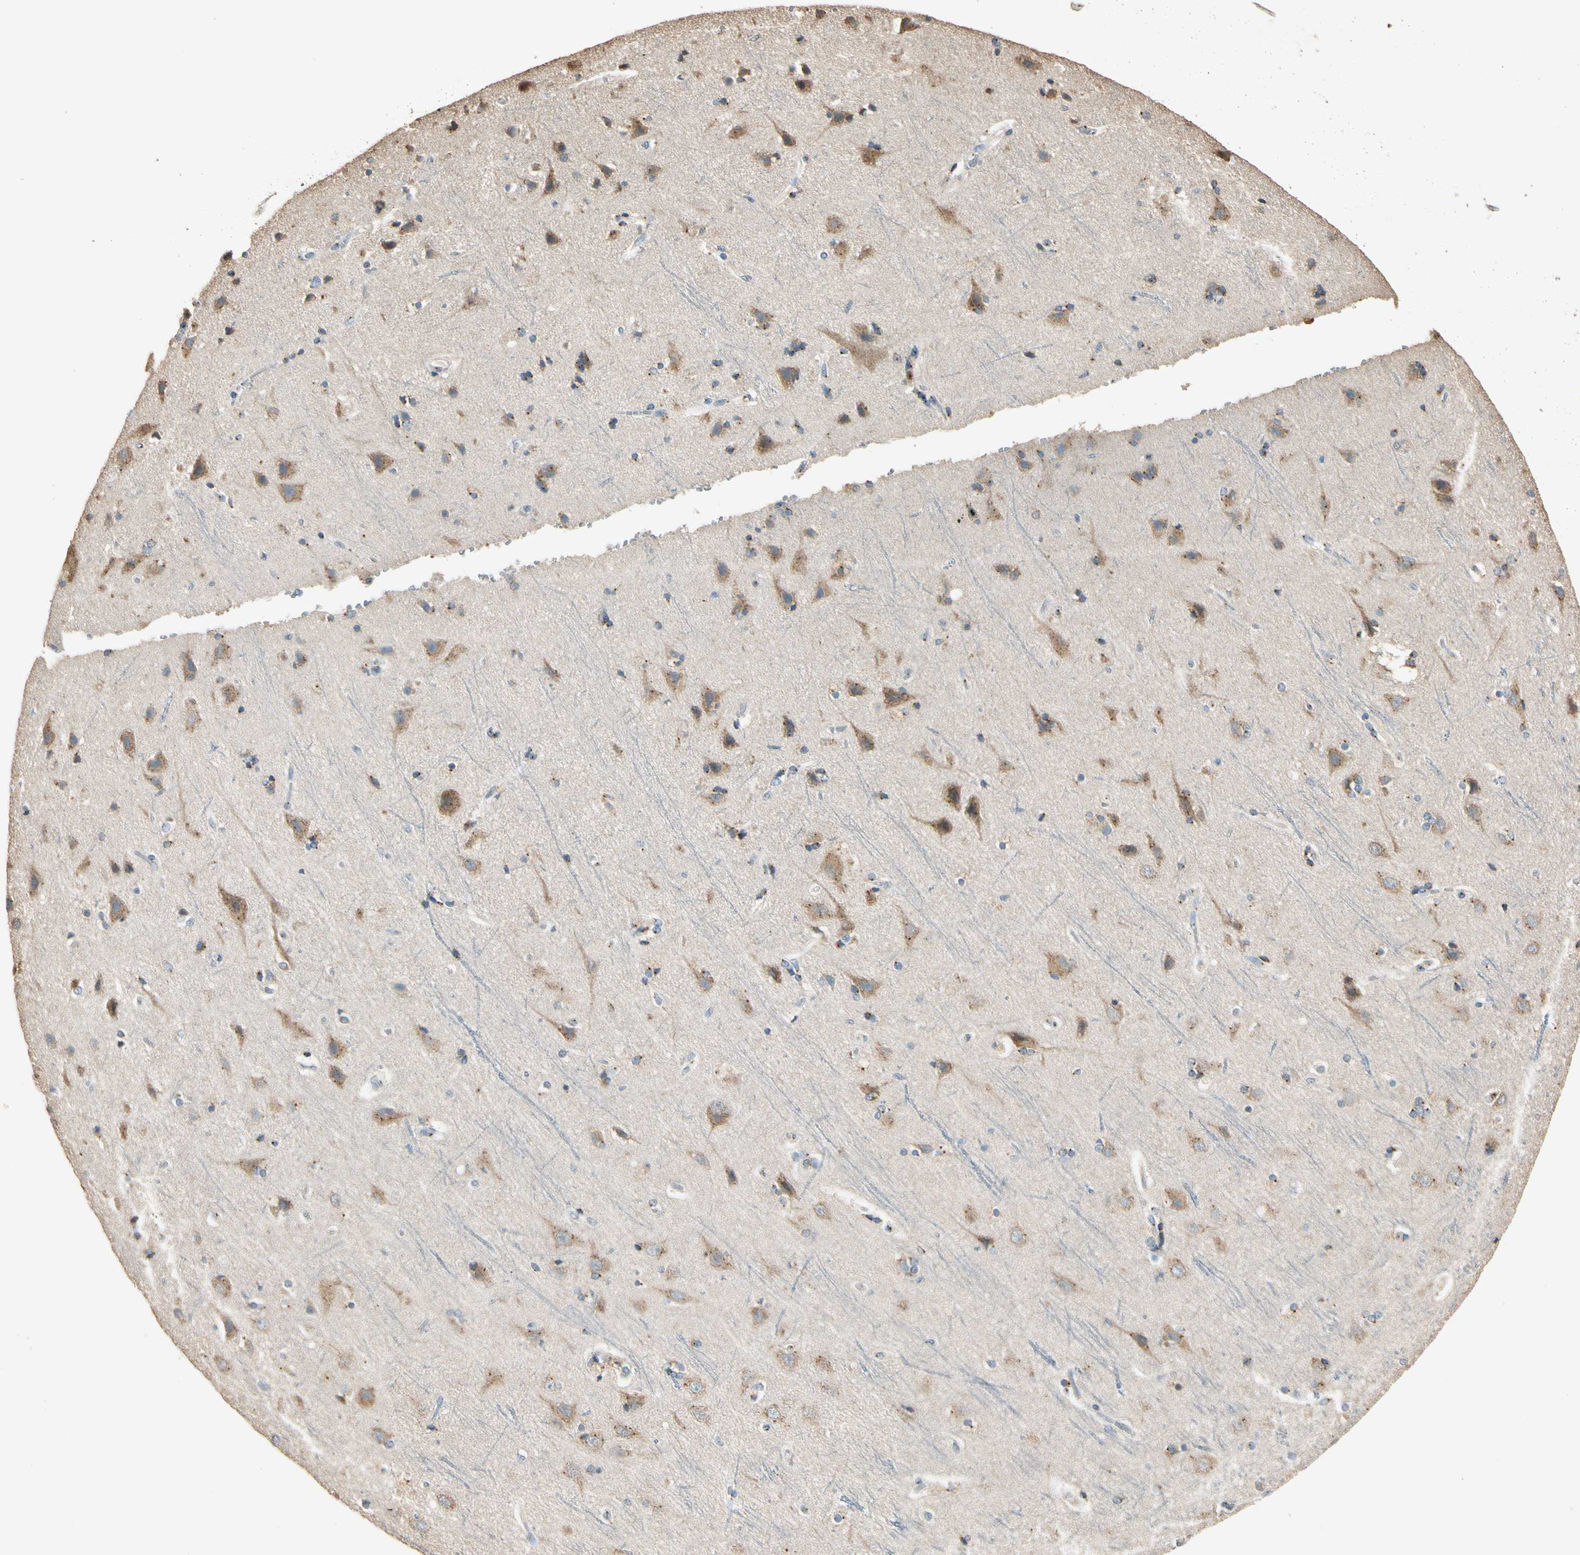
{"staining": {"intensity": "negative", "quantity": "none", "location": "none"}, "tissue": "cerebral cortex", "cell_type": "Endothelial cells", "image_type": "normal", "snomed": [{"axis": "morphology", "description": "Normal tissue, NOS"}, {"axis": "topography", "description": "Cerebral cortex"}], "caption": "The photomicrograph exhibits no staining of endothelial cells in benign cerebral cortex.", "gene": "AKAP9", "patient": {"sex": "female", "age": 54}}